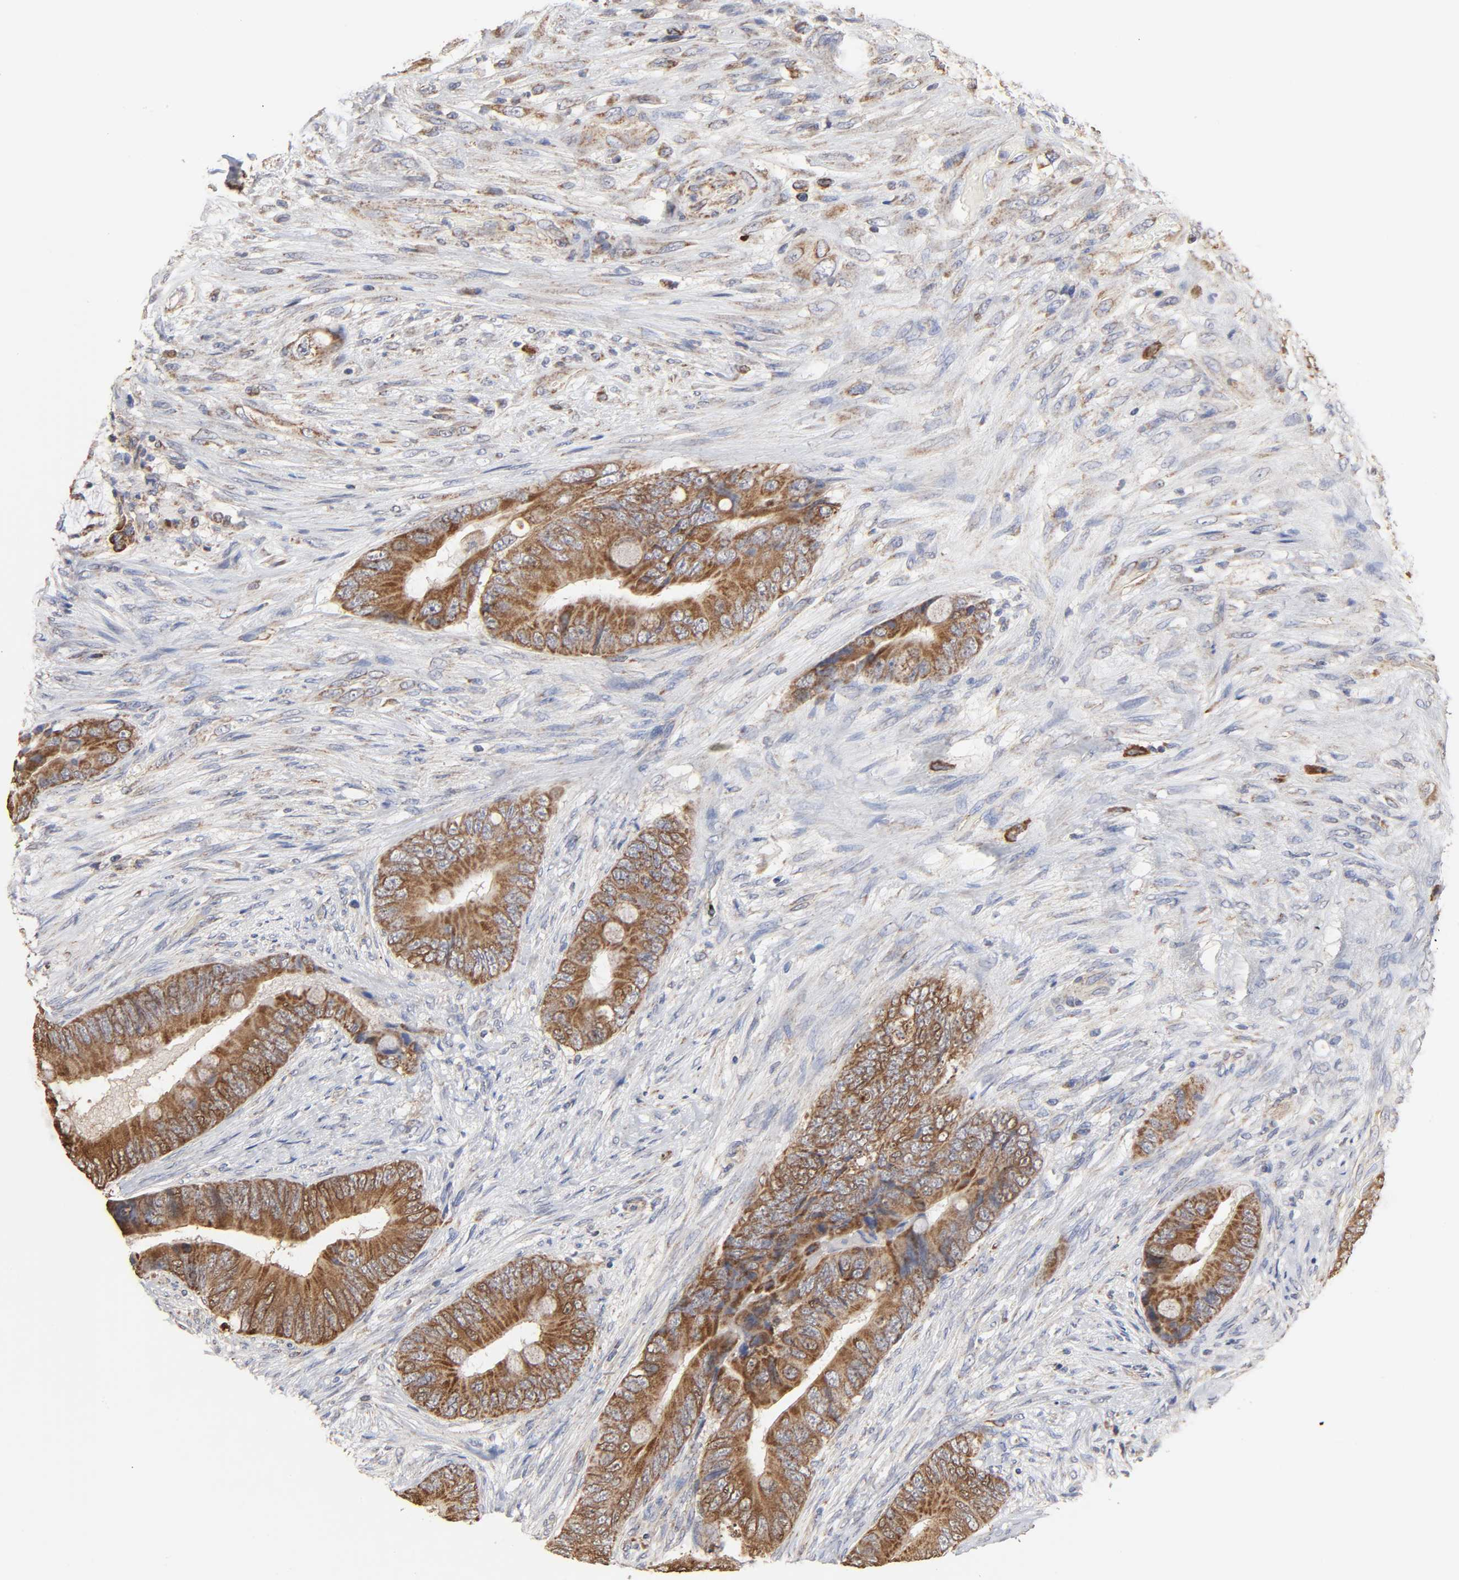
{"staining": {"intensity": "strong", "quantity": ">75%", "location": "cytoplasmic/membranous"}, "tissue": "colorectal cancer", "cell_type": "Tumor cells", "image_type": "cancer", "snomed": [{"axis": "morphology", "description": "Adenocarcinoma, NOS"}, {"axis": "topography", "description": "Rectum"}], "caption": "An image of human colorectal adenocarcinoma stained for a protein displays strong cytoplasmic/membranous brown staining in tumor cells.", "gene": "CYCS", "patient": {"sex": "female", "age": 77}}